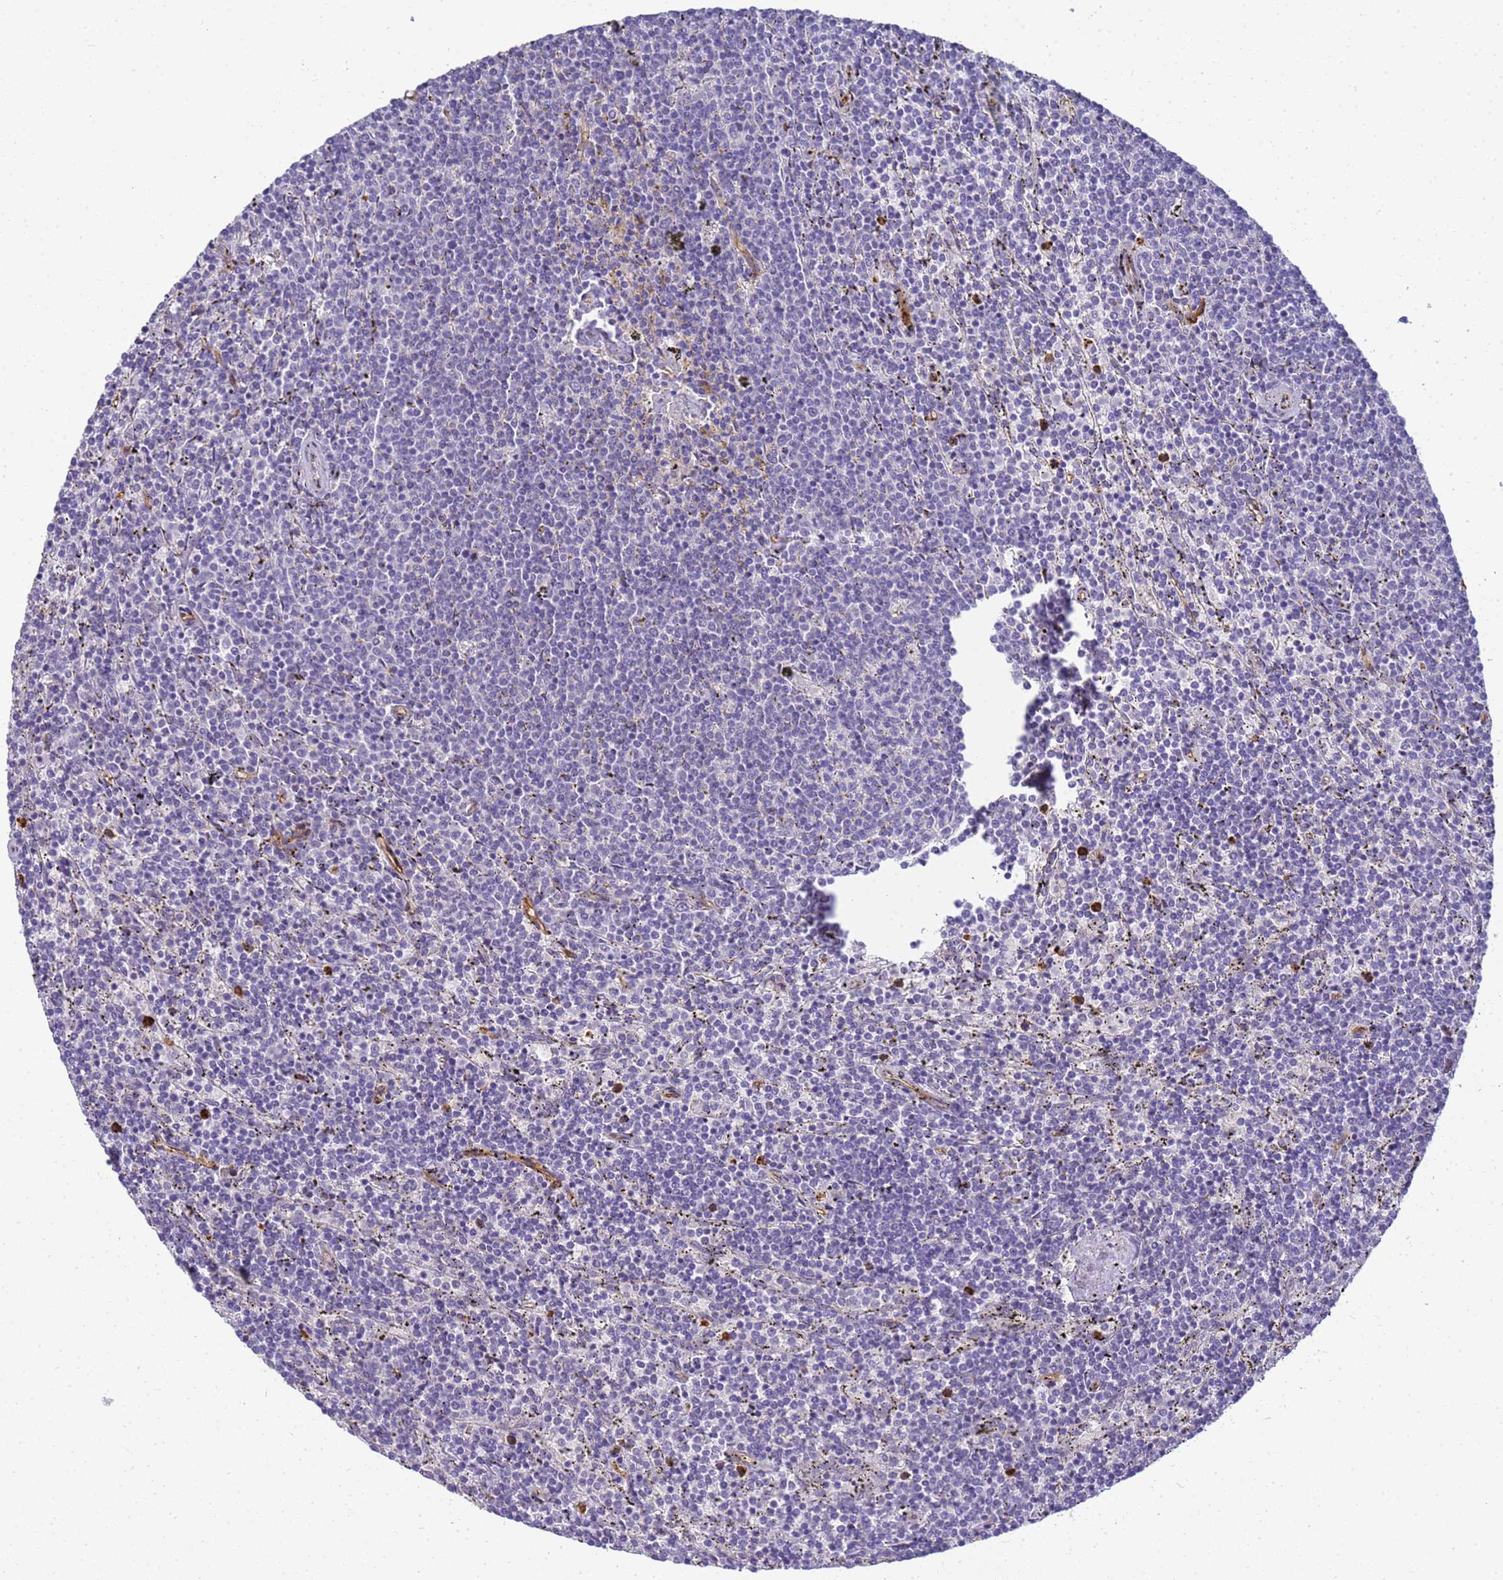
{"staining": {"intensity": "negative", "quantity": "none", "location": "none"}, "tissue": "lymphoma", "cell_type": "Tumor cells", "image_type": "cancer", "snomed": [{"axis": "morphology", "description": "Malignant lymphoma, non-Hodgkin's type, Low grade"}, {"axis": "topography", "description": "Spleen"}], "caption": "Photomicrograph shows no protein expression in tumor cells of low-grade malignant lymphoma, non-Hodgkin's type tissue.", "gene": "GON4L", "patient": {"sex": "female", "age": 50}}